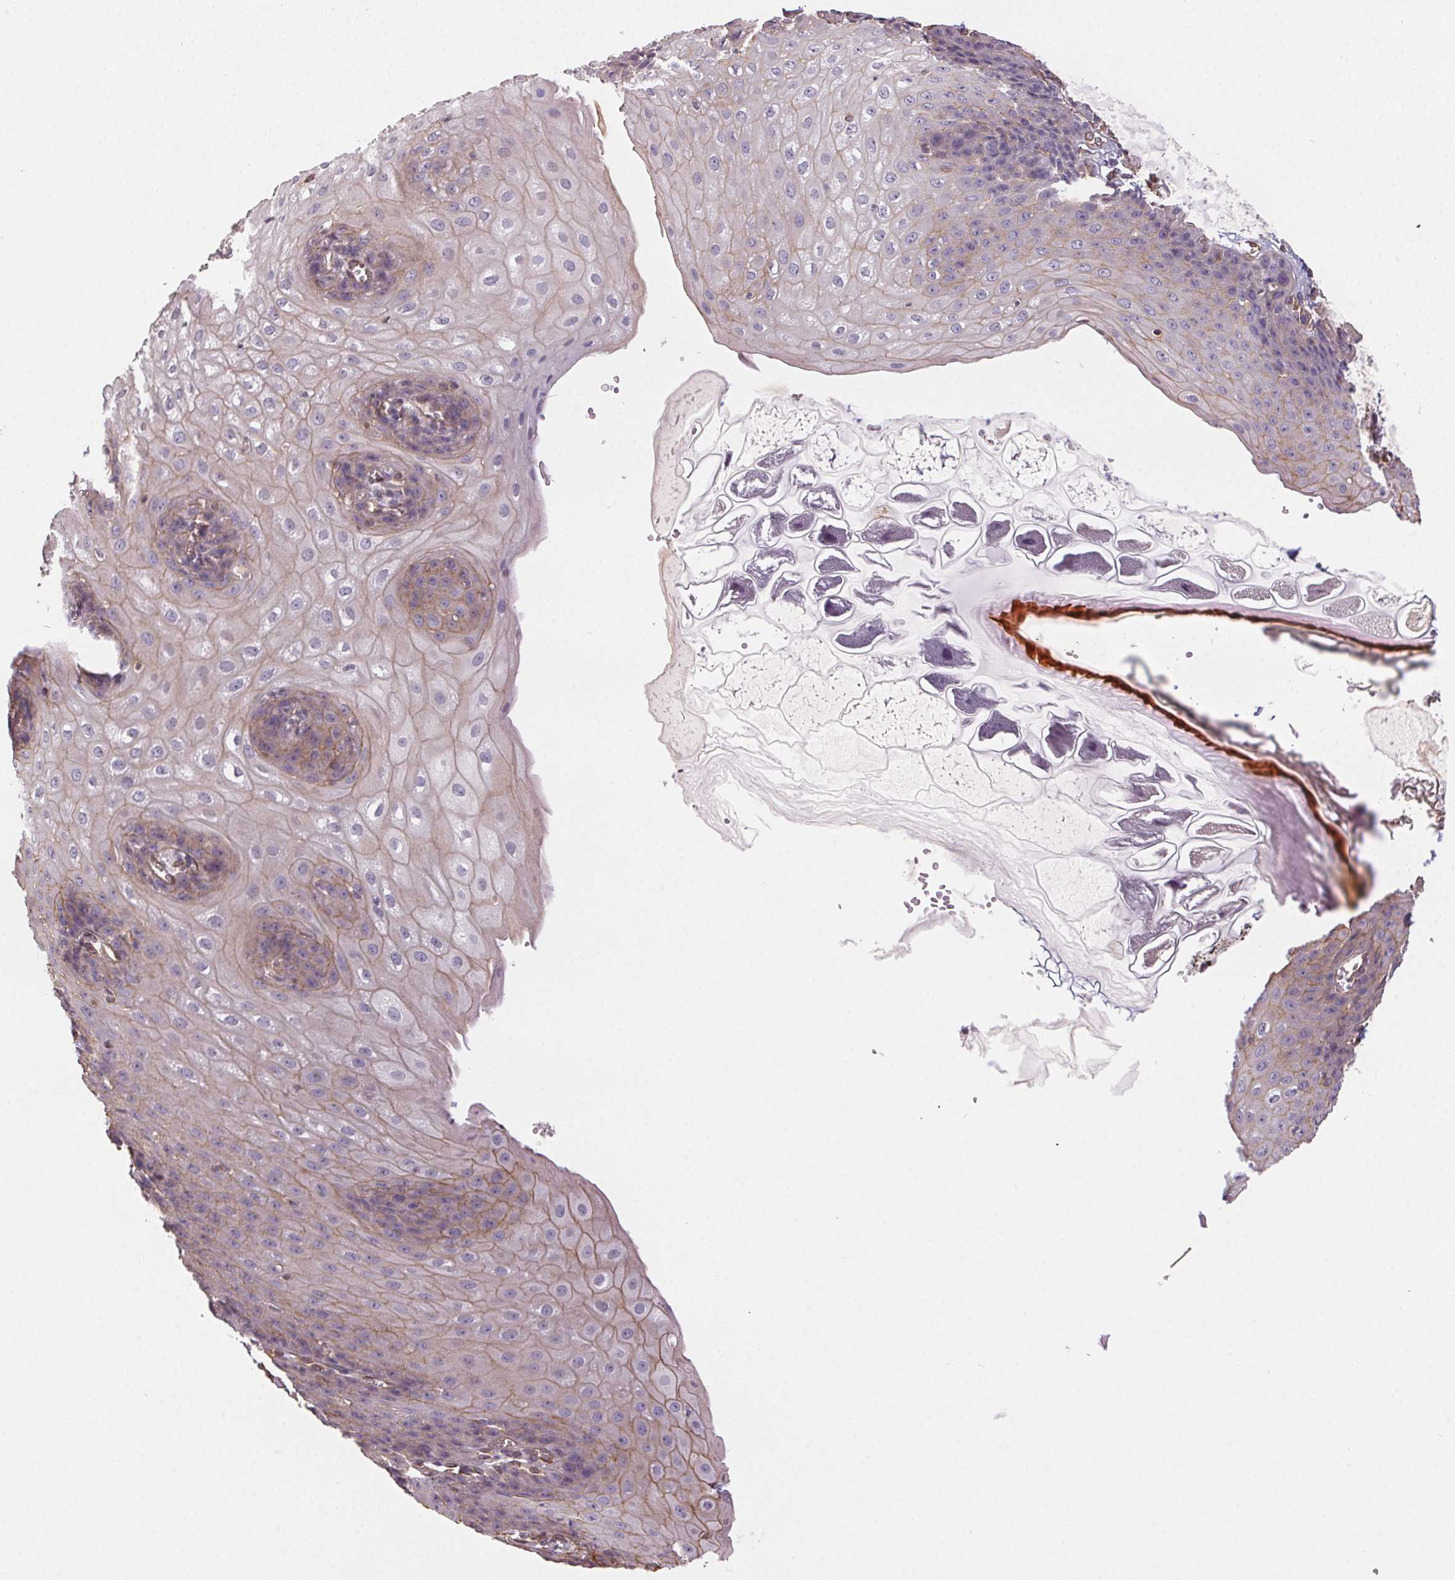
{"staining": {"intensity": "weak", "quantity": "<25%", "location": "cytoplasmic/membranous"}, "tissue": "esophagus", "cell_type": "Squamous epithelial cells", "image_type": "normal", "snomed": [{"axis": "morphology", "description": "Normal tissue, NOS"}, {"axis": "topography", "description": "Esophagus"}], "caption": "Immunohistochemistry (IHC) of benign human esophagus displays no positivity in squamous epithelial cells. (DAB (3,3'-diaminobenzidine) immunohistochemistry (IHC), high magnification).", "gene": "PLA2G4F", "patient": {"sex": "male", "age": 71}}